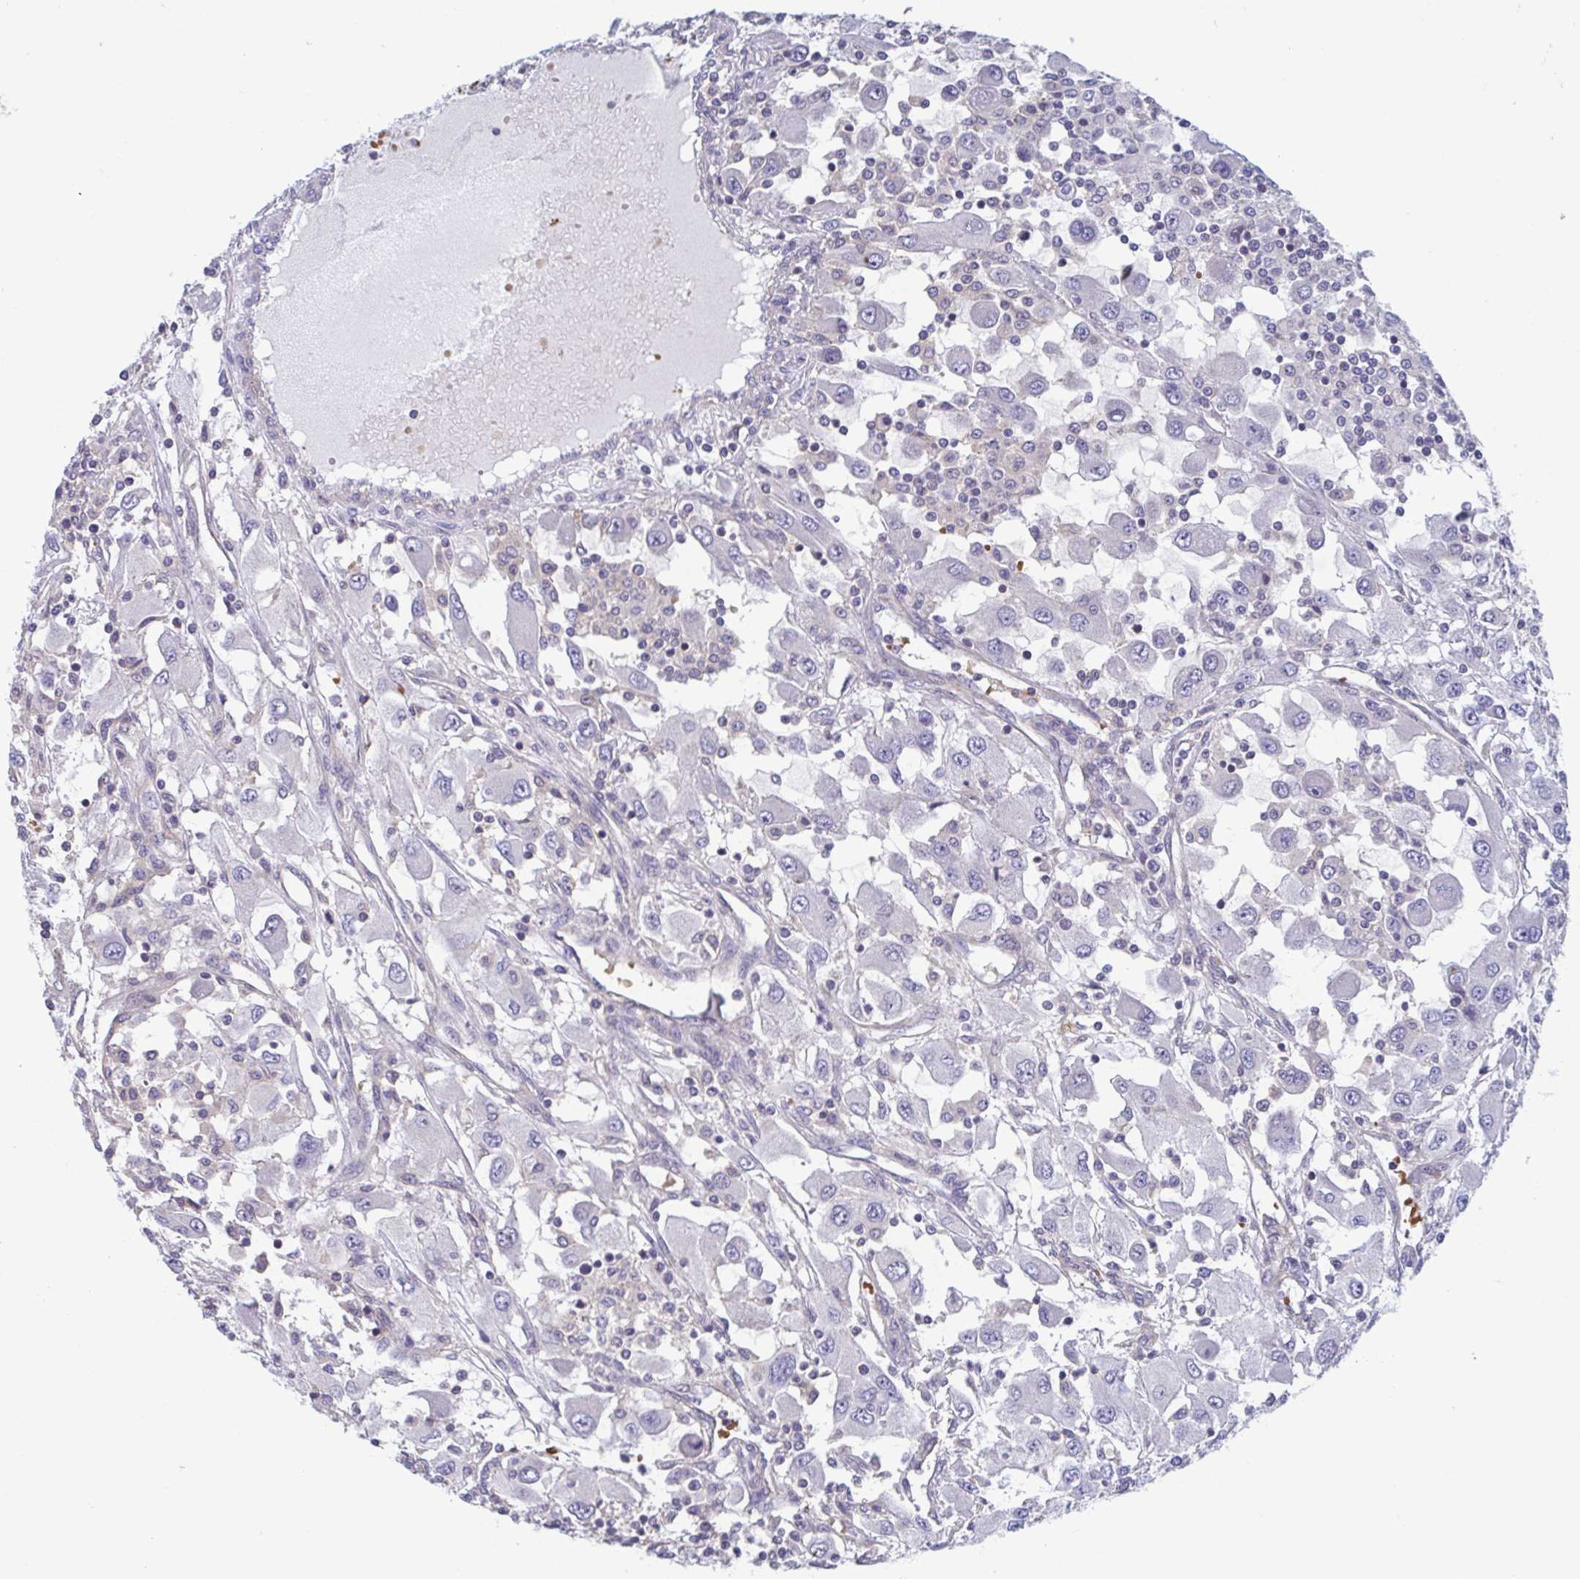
{"staining": {"intensity": "negative", "quantity": "none", "location": "none"}, "tissue": "renal cancer", "cell_type": "Tumor cells", "image_type": "cancer", "snomed": [{"axis": "morphology", "description": "Adenocarcinoma, NOS"}, {"axis": "topography", "description": "Kidney"}], "caption": "High magnification brightfield microscopy of renal cancer (adenocarcinoma) stained with DAB (brown) and counterstained with hematoxylin (blue): tumor cells show no significant positivity.", "gene": "LRRC38", "patient": {"sex": "female", "age": 67}}